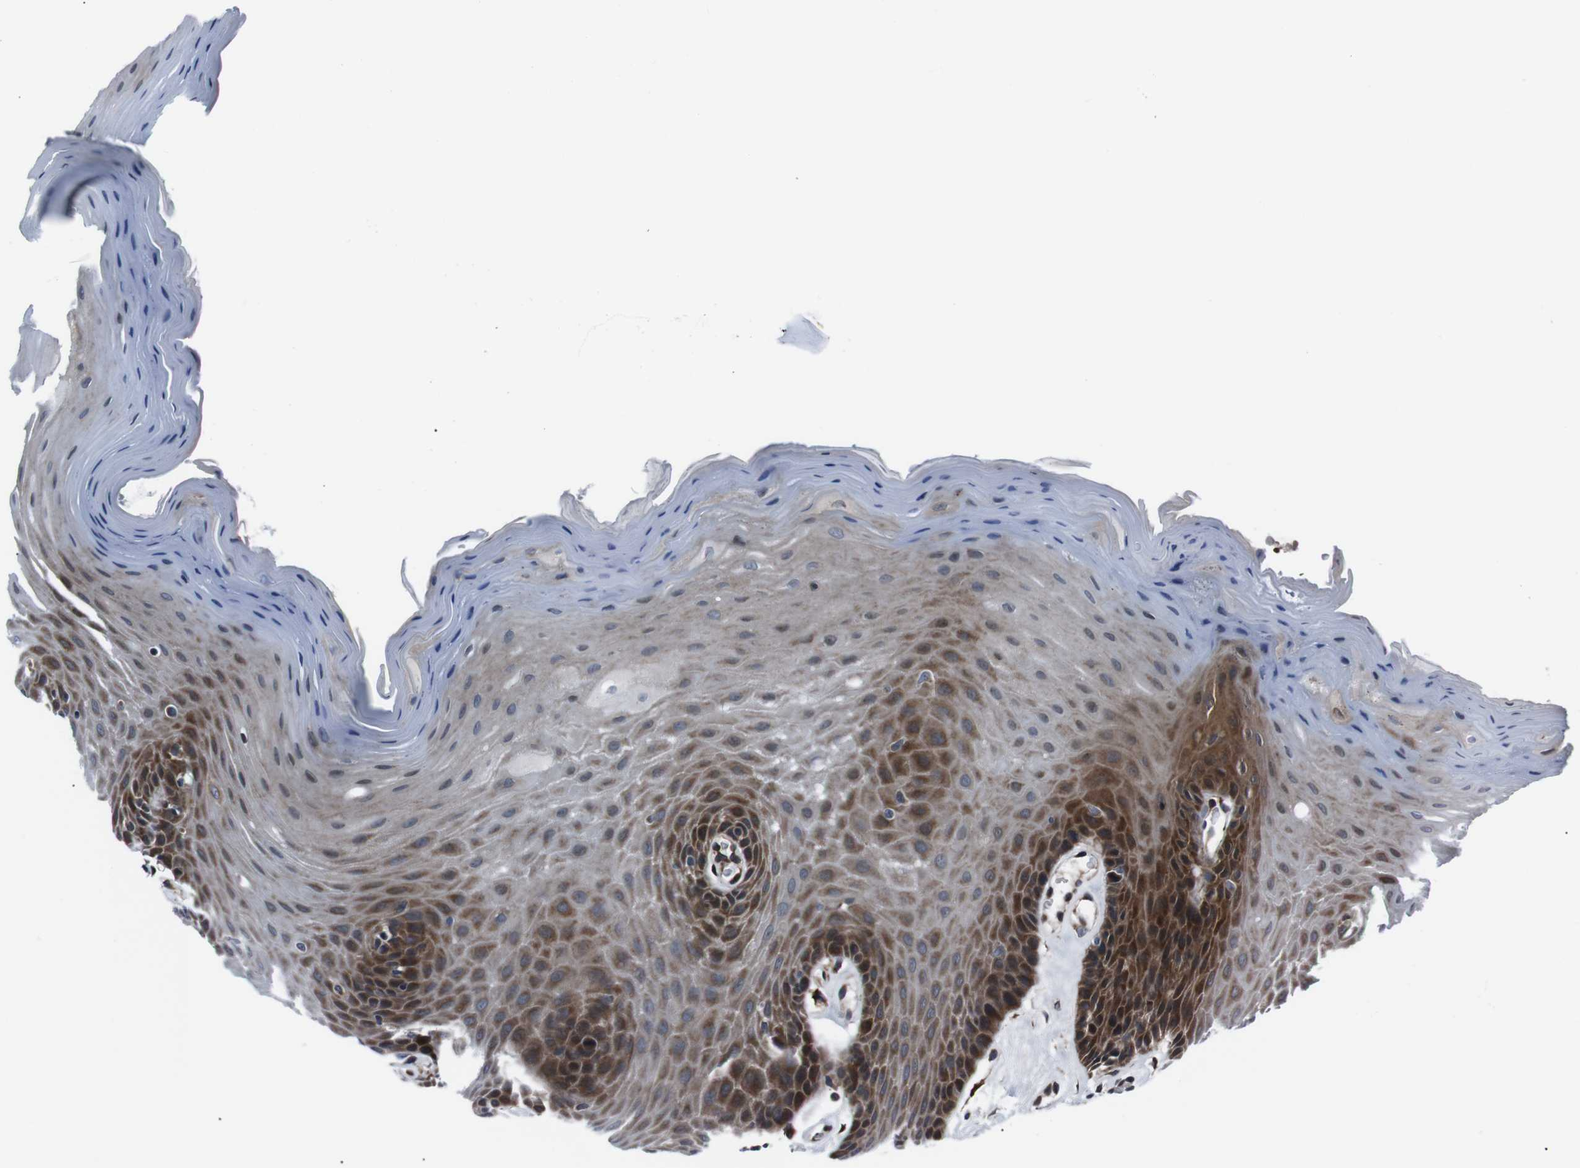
{"staining": {"intensity": "strong", "quantity": ">75%", "location": "cytoplasmic/membranous"}, "tissue": "oral mucosa", "cell_type": "Squamous epithelial cells", "image_type": "normal", "snomed": [{"axis": "morphology", "description": "Normal tissue, NOS"}, {"axis": "morphology", "description": "Squamous cell carcinoma, NOS"}, {"axis": "topography", "description": "Skeletal muscle"}, {"axis": "topography", "description": "Adipose tissue"}, {"axis": "topography", "description": "Vascular tissue"}, {"axis": "topography", "description": "Oral tissue"}, {"axis": "topography", "description": "Peripheral nerve tissue"}, {"axis": "topography", "description": "Head-Neck"}], "caption": "The histopathology image reveals a brown stain indicating the presence of a protein in the cytoplasmic/membranous of squamous epithelial cells in oral mucosa. (IHC, brightfield microscopy, high magnification).", "gene": "EIF4A2", "patient": {"sex": "male", "age": 71}}